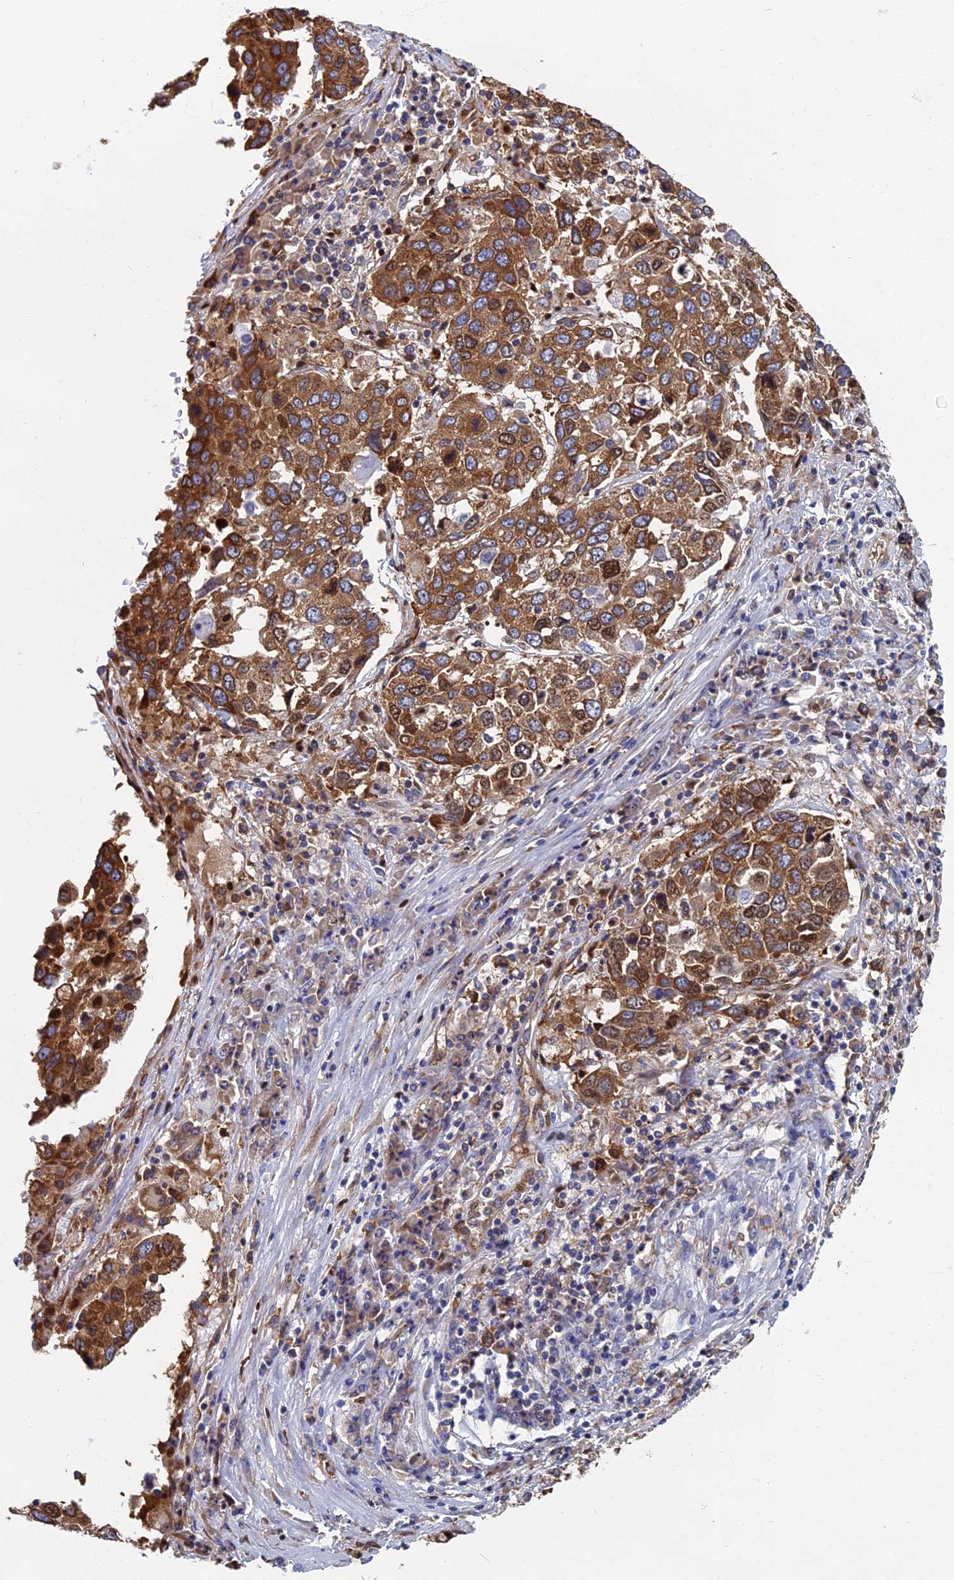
{"staining": {"intensity": "strong", "quantity": ">75%", "location": "cytoplasmic/membranous,nuclear"}, "tissue": "lung cancer", "cell_type": "Tumor cells", "image_type": "cancer", "snomed": [{"axis": "morphology", "description": "Squamous cell carcinoma, NOS"}, {"axis": "topography", "description": "Lung"}], "caption": "Squamous cell carcinoma (lung) was stained to show a protein in brown. There is high levels of strong cytoplasmic/membranous and nuclear staining in approximately >75% of tumor cells.", "gene": "YBX1", "patient": {"sex": "male", "age": 65}}